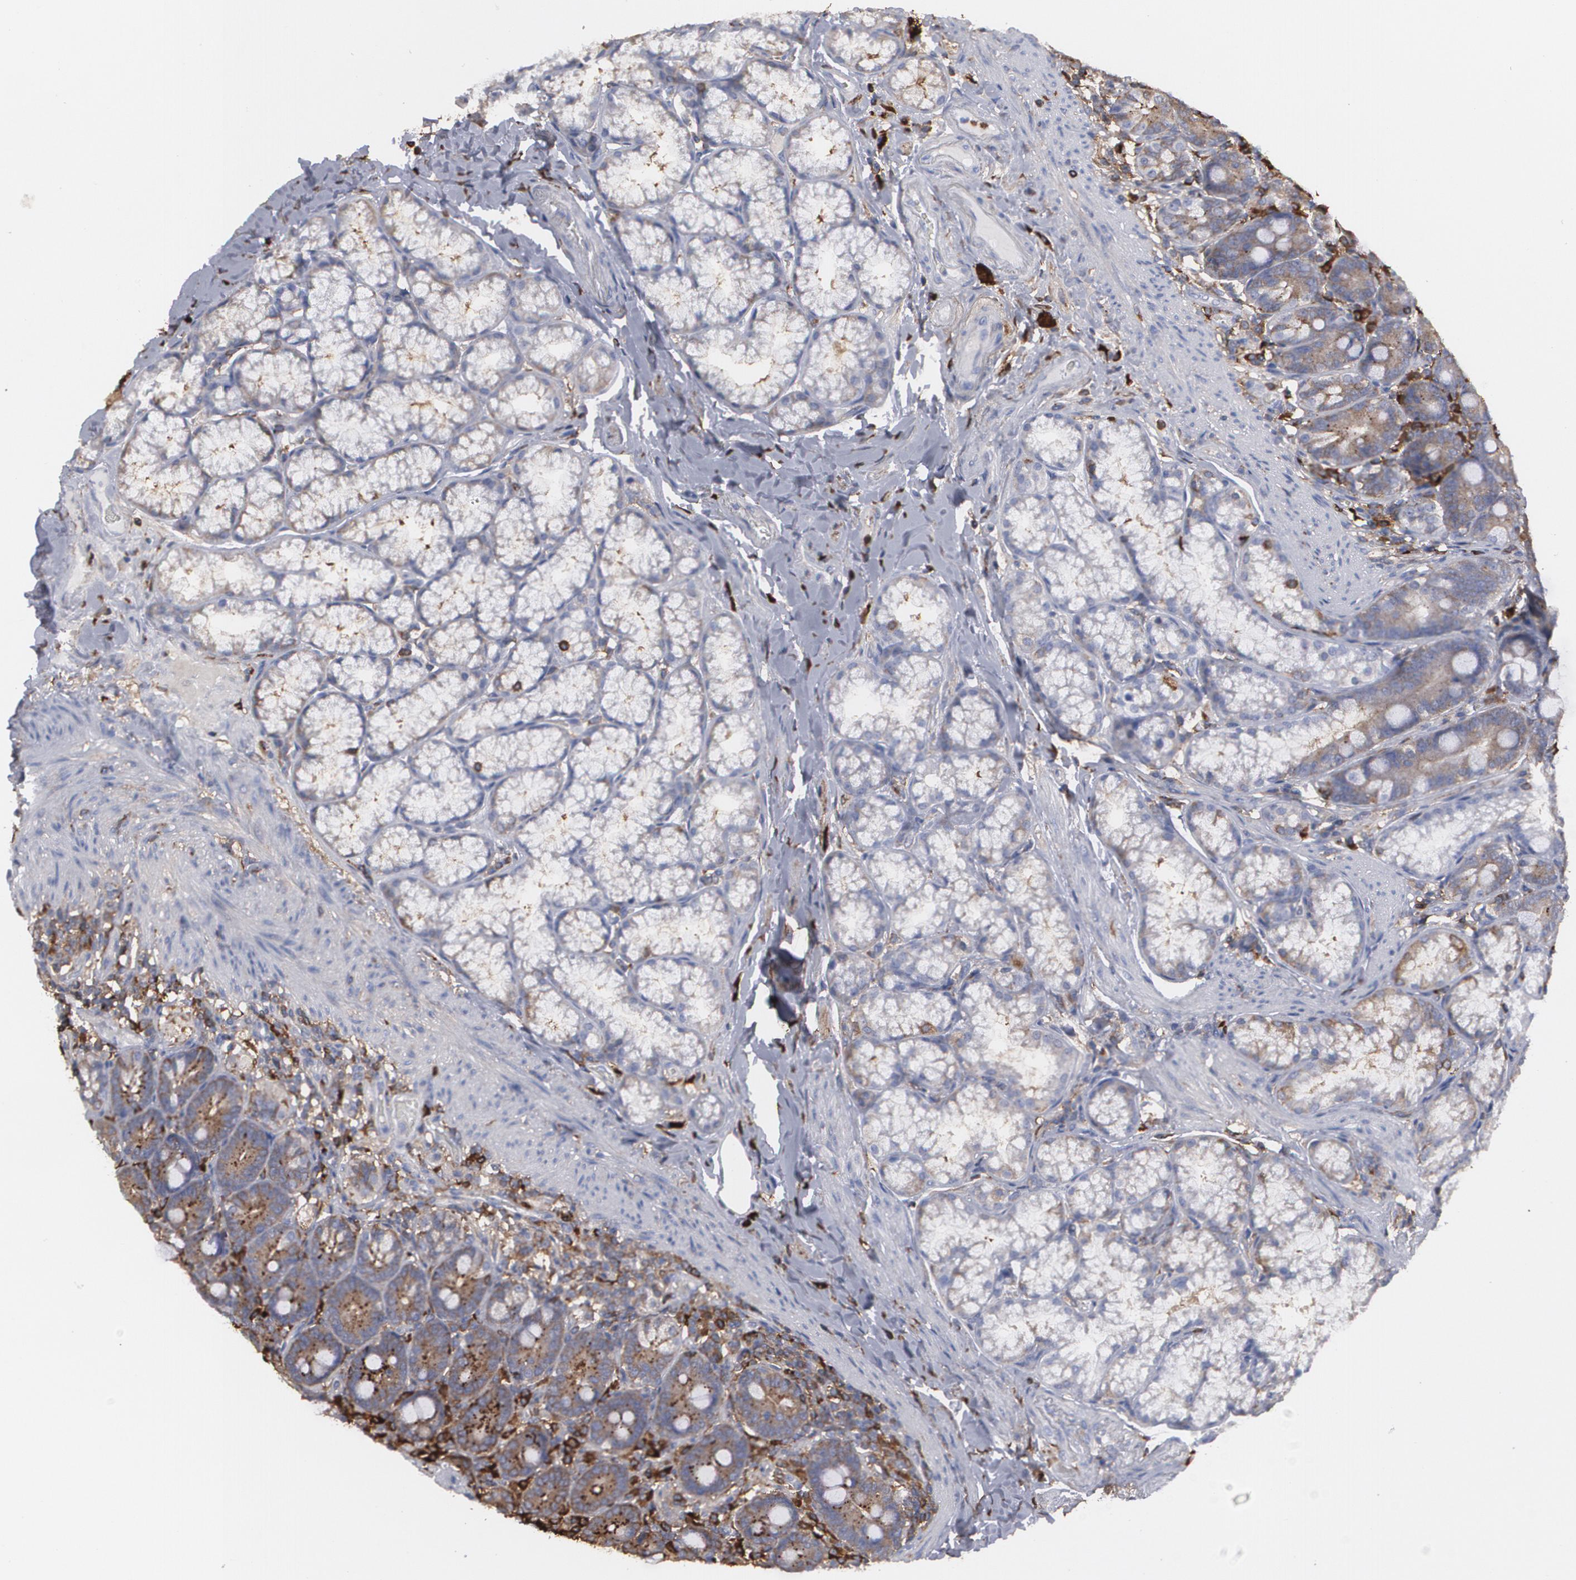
{"staining": {"intensity": "moderate", "quantity": "25%-75%", "location": "cytoplasmic/membranous"}, "tissue": "duodenum", "cell_type": "Glandular cells", "image_type": "normal", "snomed": [{"axis": "morphology", "description": "Normal tissue, NOS"}, {"axis": "topography", "description": "Duodenum"}], "caption": "A medium amount of moderate cytoplasmic/membranous expression is appreciated in about 25%-75% of glandular cells in normal duodenum.", "gene": "ODC1", "patient": {"sex": "female", "age": 64}}